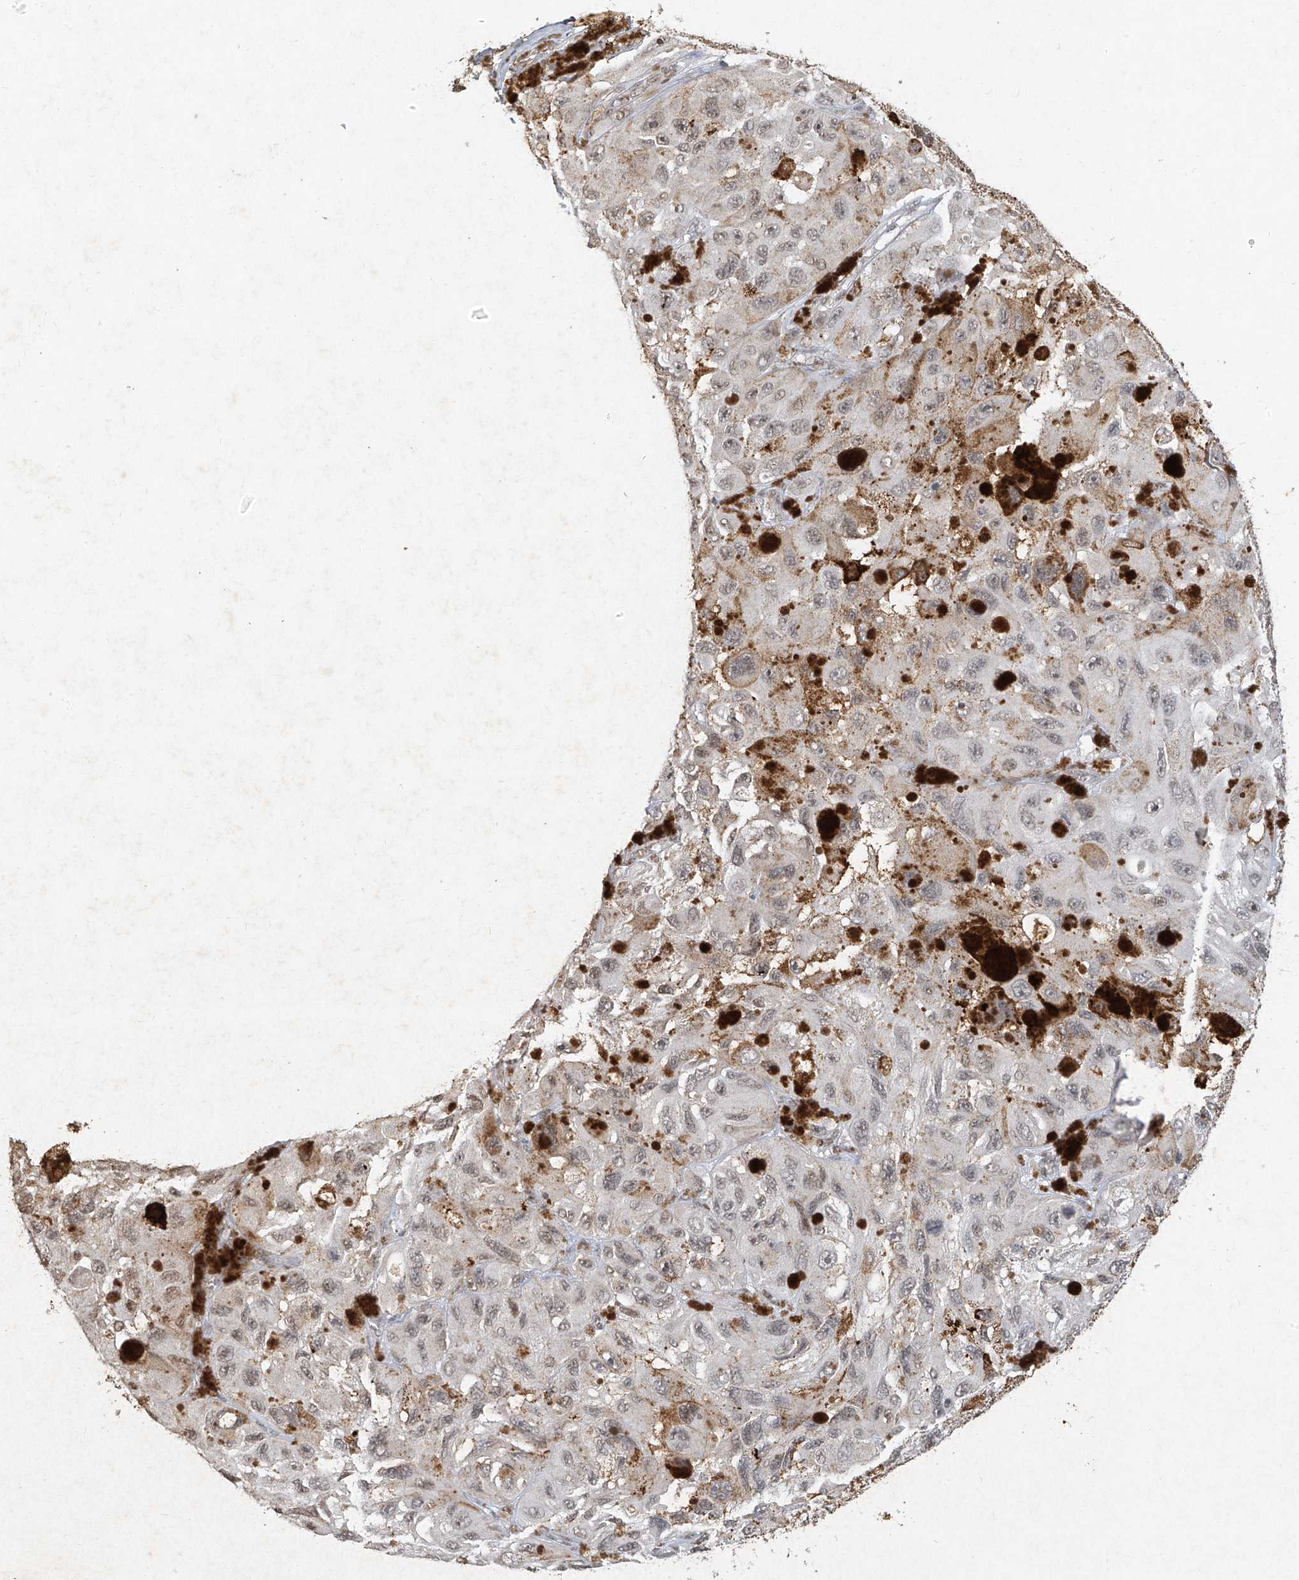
{"staining": {"intensity": "moderate", "quantity": "<25%", "location": "nuclear"}, "tissue": "melanoma", "cell_type": "Tumor cells", "image_type": "cancer", "snomed": [{"axis": "morphology", "description": "Malignant melanoma, NOS"}, {"axis": "topography", "description": "Skin"}], "caption": "Immunohistochemistry (IHC) of malignant melanoma exhibits low levels of moderate nuclear expression in approximately <25% of tumor cells.", "gene": "ATRIP", "patient": {"sex": "female", "age": 73}}